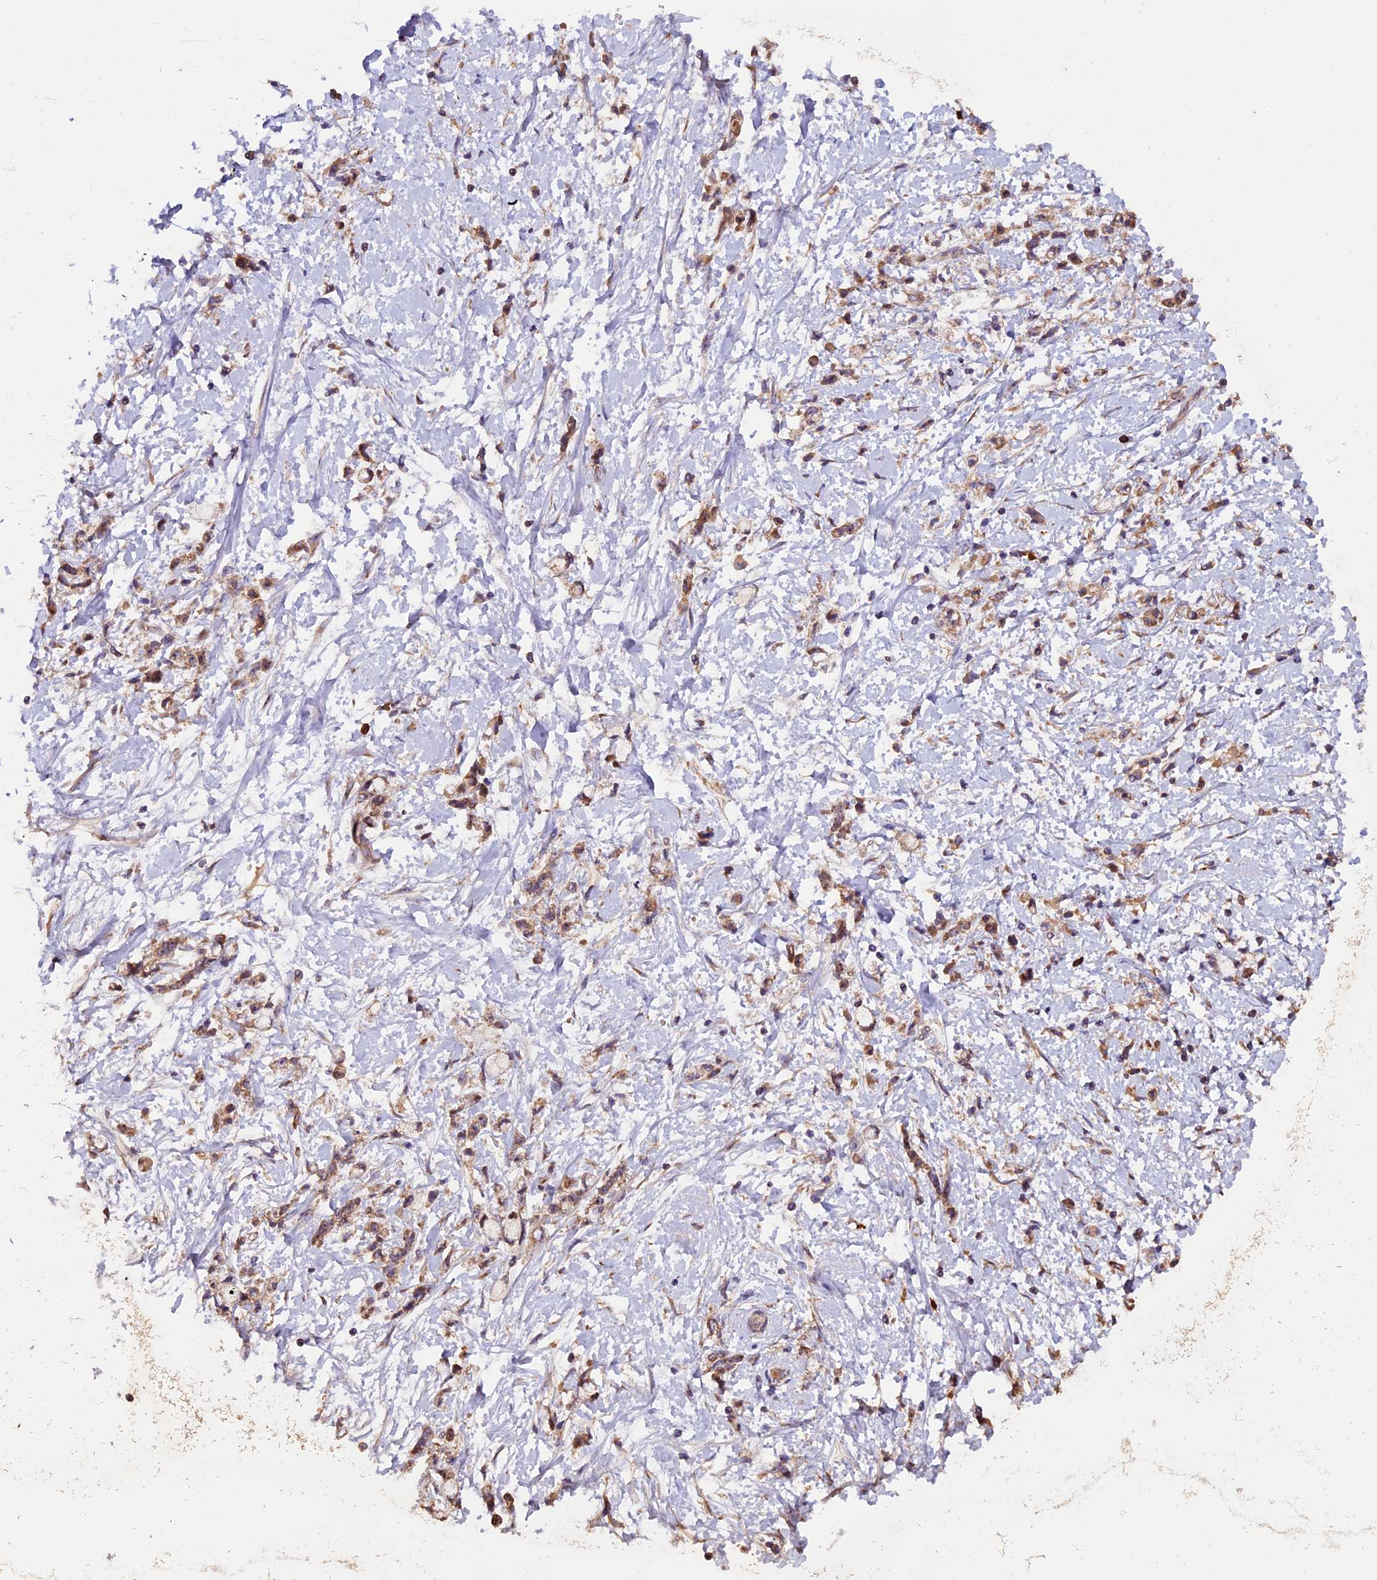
{"staining": {"intensity": "weak", "quantity": ">75%", "location": "cytoplasmic/membranous"}, "tissue": "stomach cancer", "cell_type": "Tumor cells", "image_type": "cancer", "snomed": [{"axis": "morphology", "description": "Adenocarcinoma, NOS"}, {"axis": "topography", "description": "Stomach"}], "caption": "IHC of stomach adenocarcinoma shows low levels of weak cytoplasmic/membranous positivity in approximately >75% of tumor cells.", "gene": "FRY", "patient": {"sex": "female", "age": 60}}